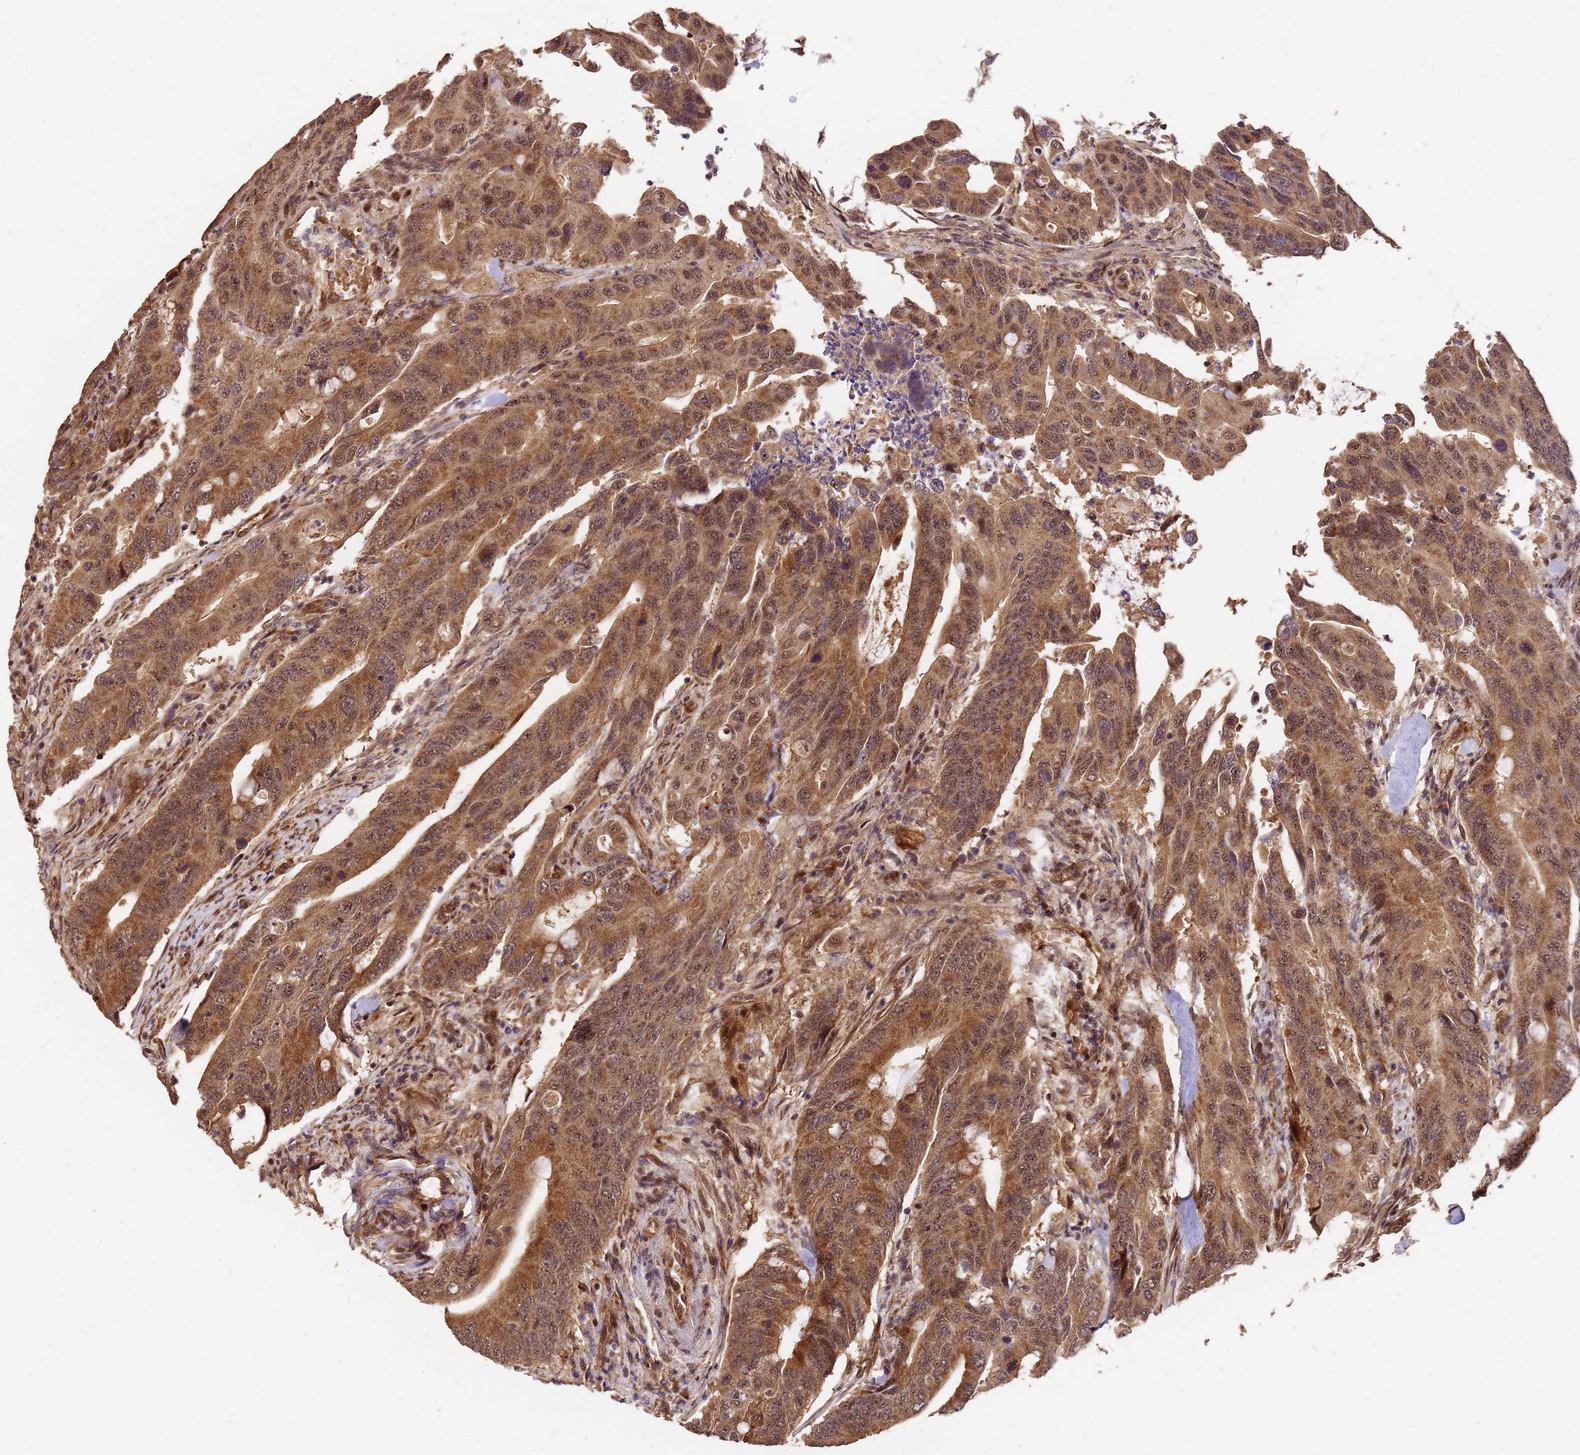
{"staining": {"intensity": "strong", "quantity": ">75%", "location": "cytoplasmic/membranous,nuclear"}, "tissue": "colorectal cancer", "cell_type": "Tumor cells", "image_type": "cancer", "snomed": [{"axis": "morphology", "description": "Adenocarcinoma, NOS"}, {"axis": "topography", "description": "Colon"}], "caption": "This histopathology image displays IHC staining of colorectal cancer (adenocarcinoma), with high strong cytoplasmic/membranous and nuclear expression in about >75% of tumor cells.", "gene": "GPATCH8", "patient": {"sex": "male", "age": 71}}